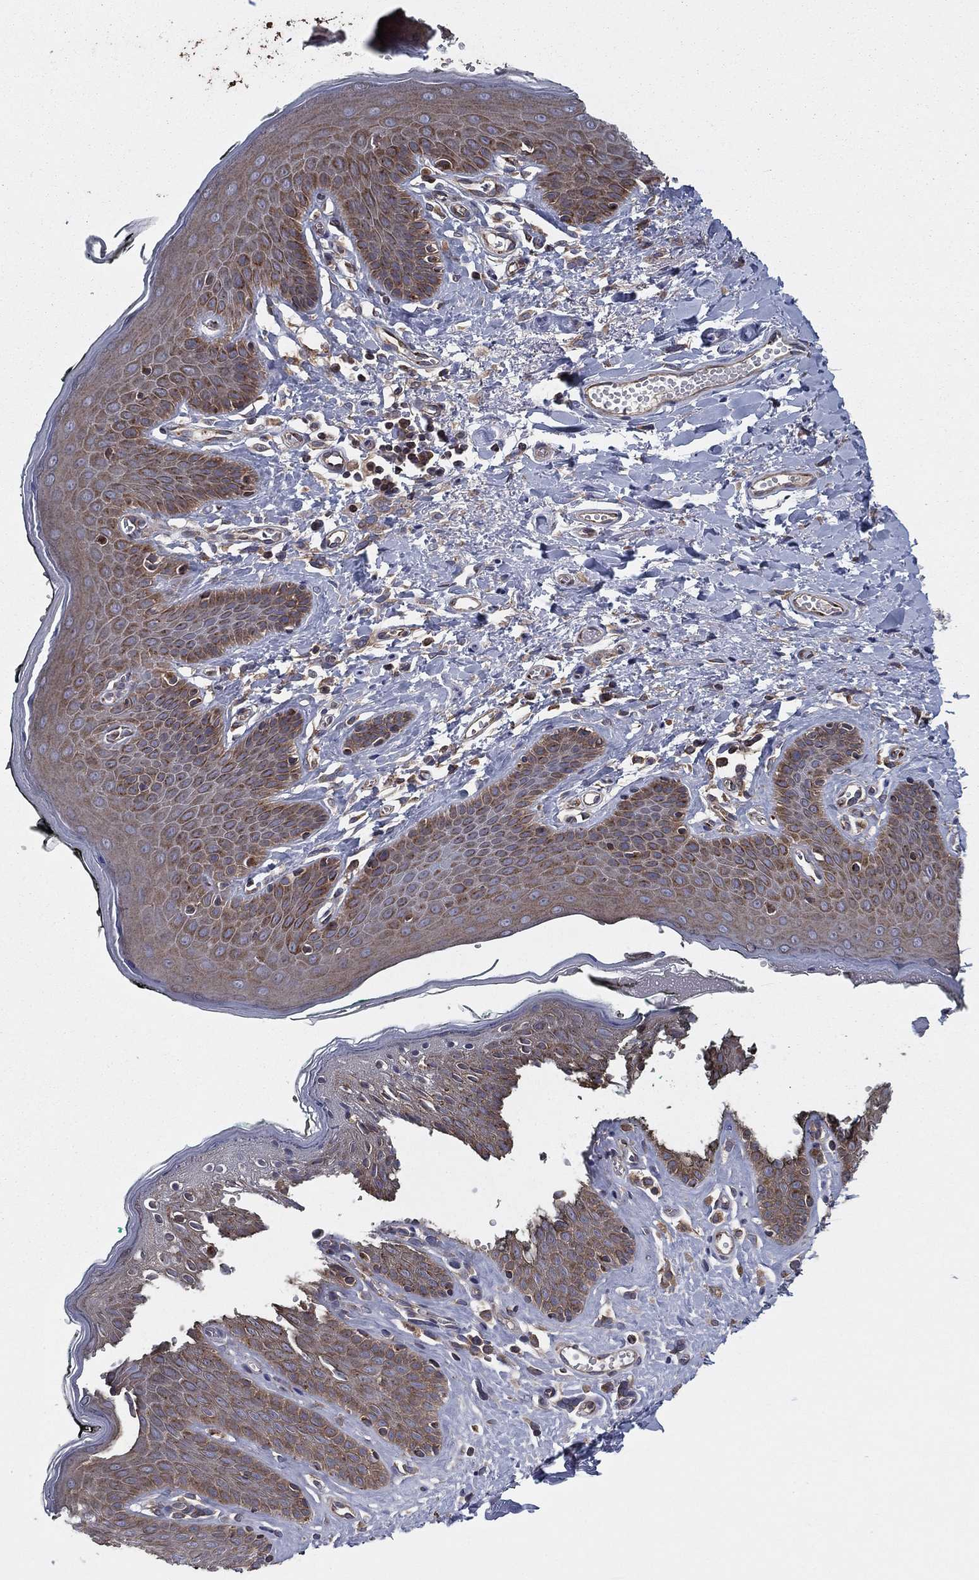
{"staining": {"intensity": "moderate", "quantity": ">75%", "location": "cytoplasmic/membranous"}, "tissue": "vagina", "cell_type": "Squamous epithelial cells", "image_type": "normal", "snomed": [{"axis": "morphology", "description": "Normal tissue, NOS"}, {"axis": "topography", "description": "Vagina"}], "caption": "A brown stain labels moderate cytoplasmic/membranous expression of a protein in squamous epithelial cells of normal vagina.", "gene": "EIF2B5", "patient": {"sex": "female", "age": 66}}